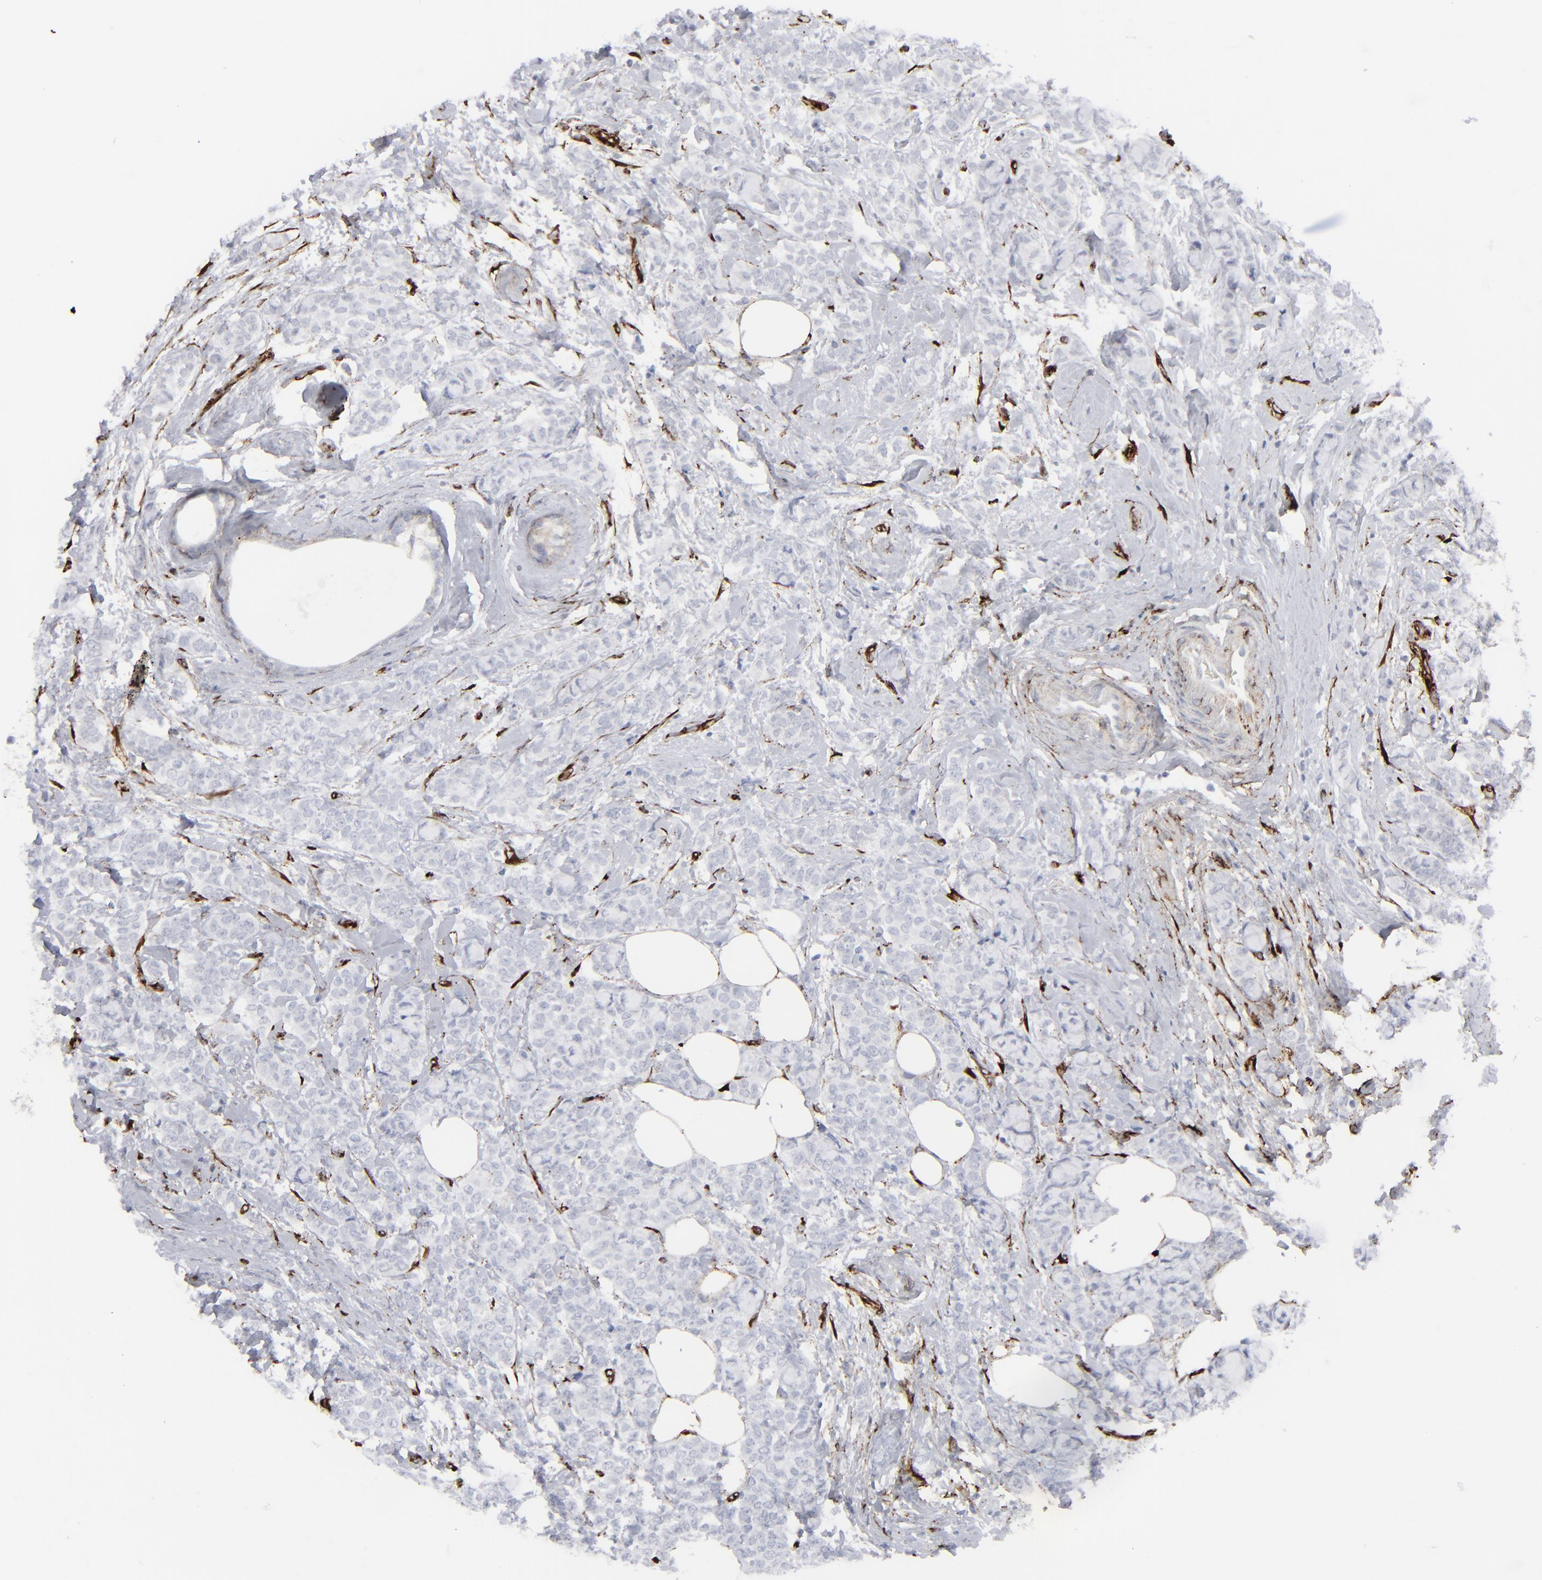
{"staining": {"intensity": "negative", "quantity": "none", "location": "none"}, "tissue": "breast cancer", "cell_type": "Tumor cells", "image_type": "cancer", "snomed": [{"axis": "morphology", "description": "Lobular carcinoma"}, {"axis": "topography", "description": "Breast"}], "caption": "Immunohistochemical staining of breast cancer displays no significant staining in tumor cells.", "gene": "SPARC", "patient": {"sex": "female", "age": 60}}